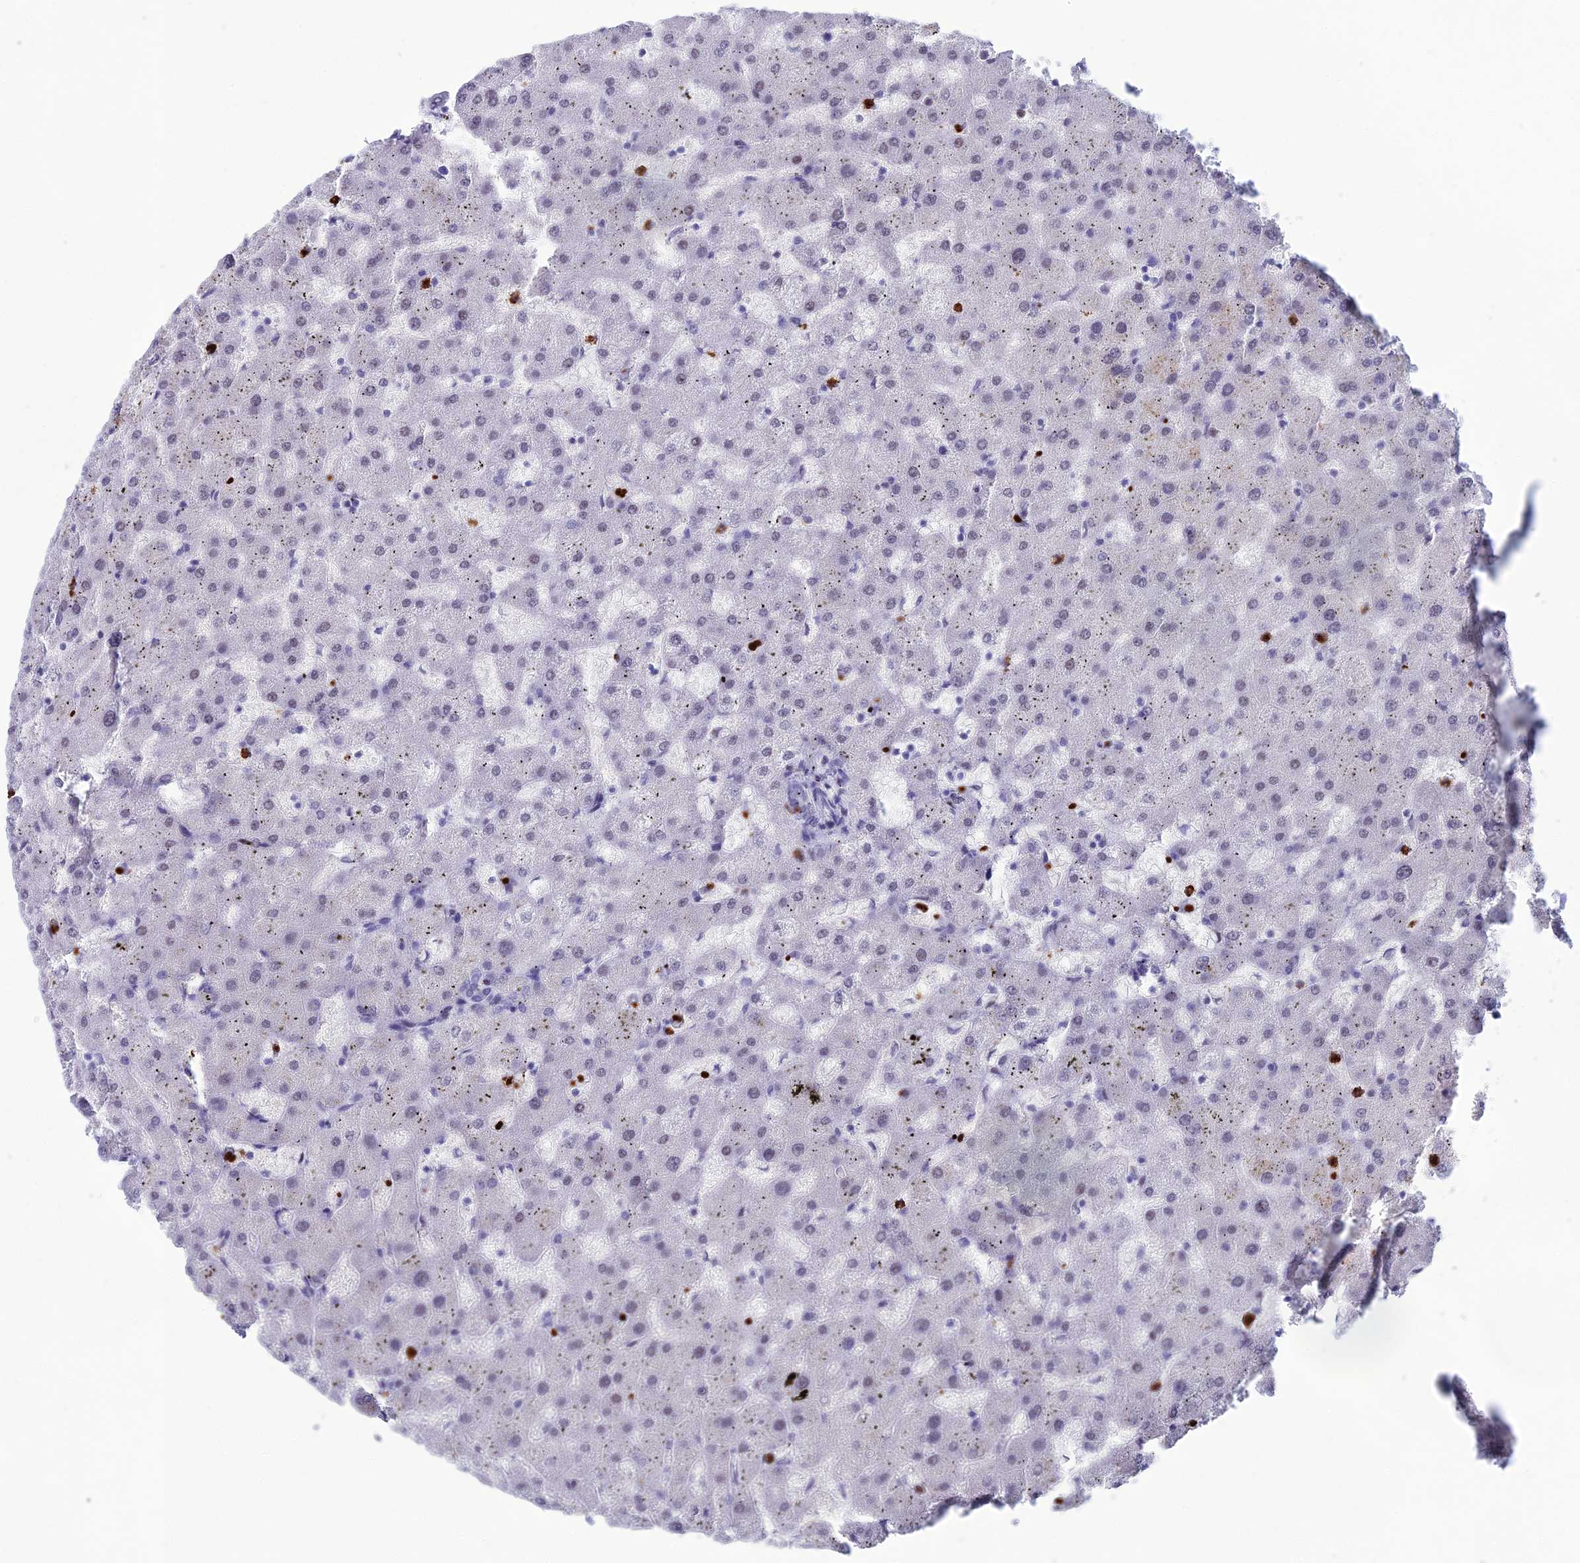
{"staining": {"intensity": "negative", "quantity": "none", "location": "none"}, "tissue": "liver", "cell_type": "Cholangiocytes", "image_type": "normal", "snomed": [{"axis": "morphology", "description": "Normal tissue, NOS"}, {"axis": "topography", "description": "Liver"}], "caption": "The histopathology image shows no staining of cholangiocytes in benign liver. The staining is performed using DAB brown chromogen with nuclei counter-stained in using hematoxylin.", "gene": "MFSD2B", "patient": {"sex": "female", "age": 63}}